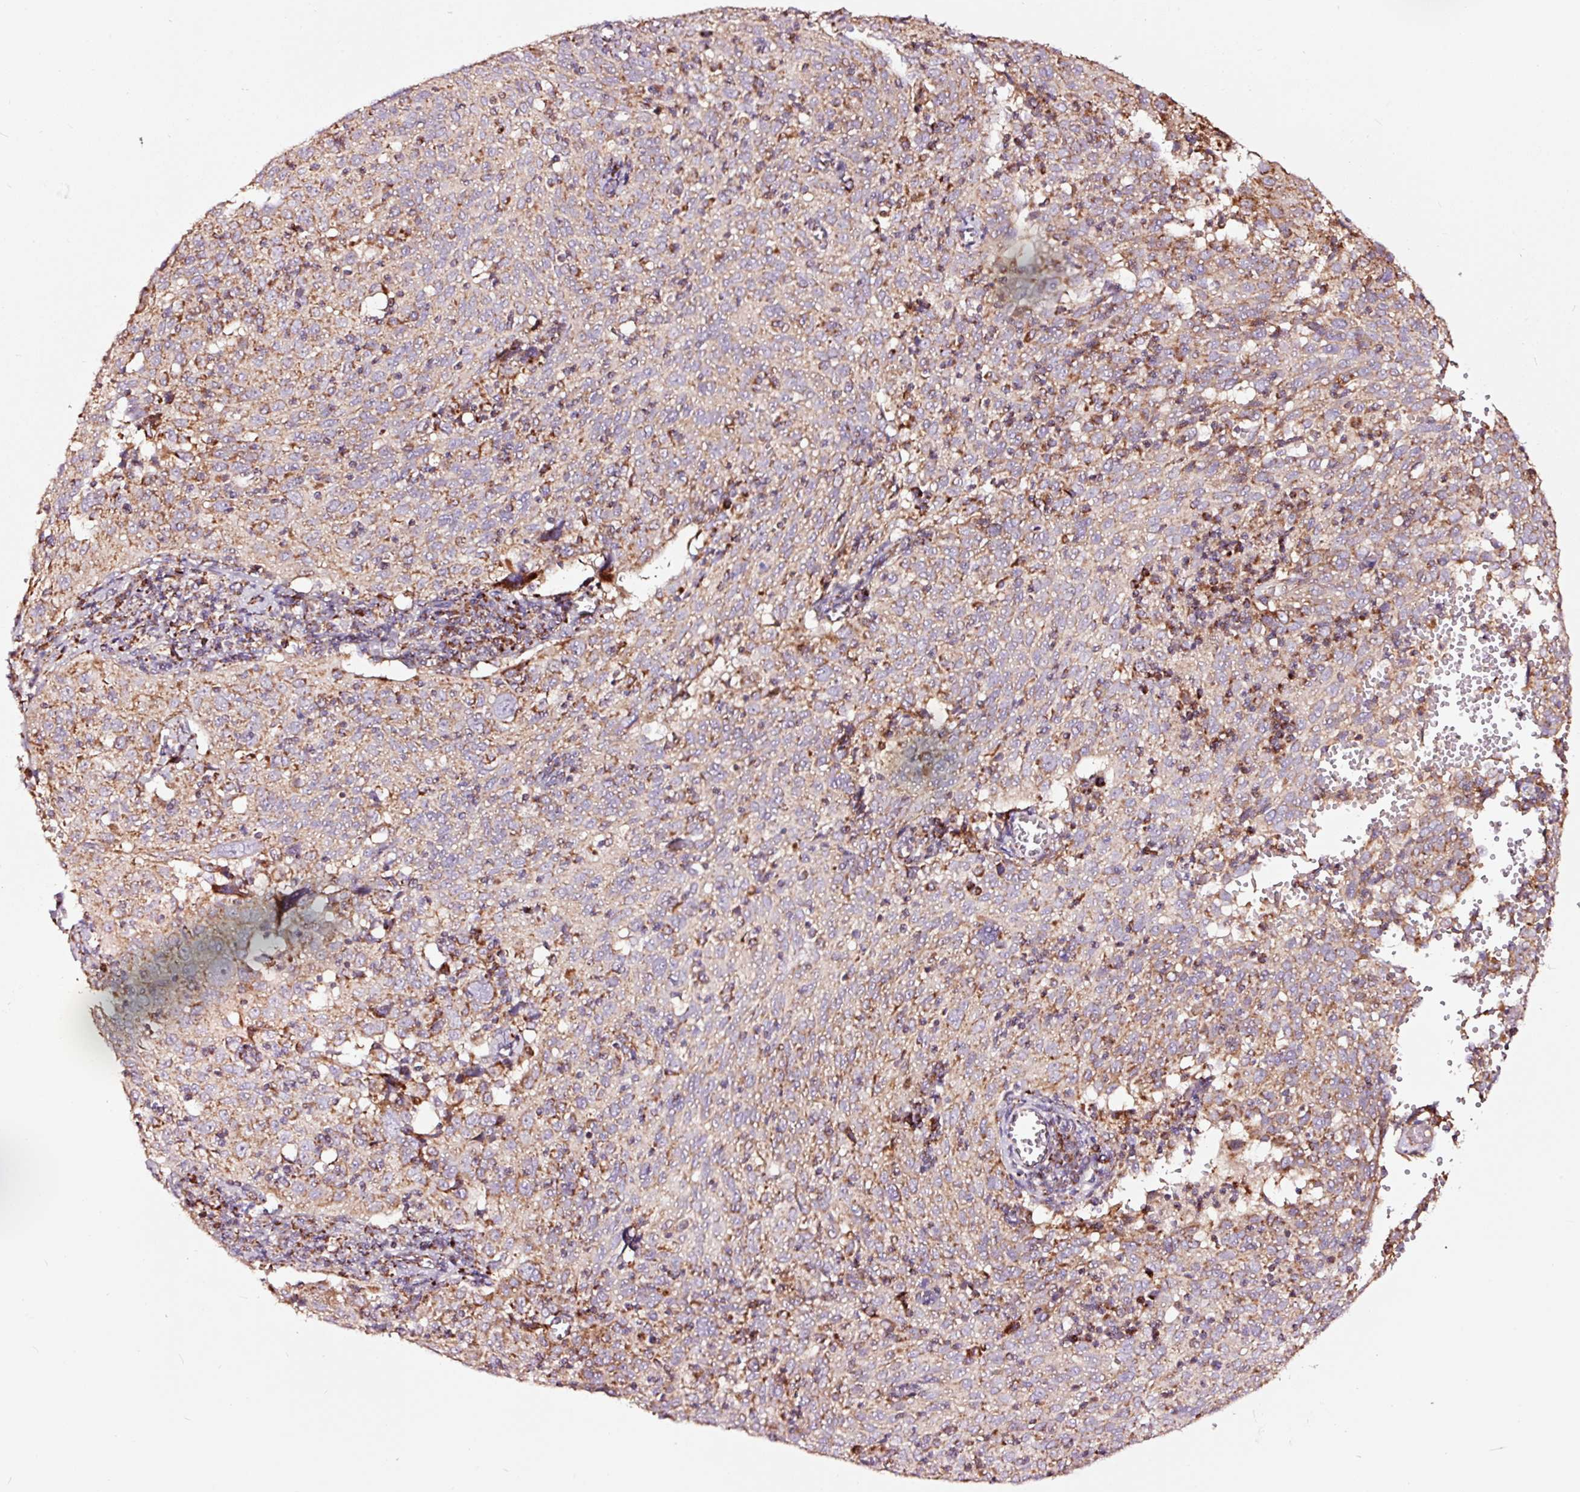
{"staining": {"intensity": "moderate", "quantity": "25%-75%", "location": "cytoplasmic/membranous"}, "tissue": "cervical cancer", "cell_type": "Tumor cells", "image_type": "cancer", "snomed": [{"axis": "morphology", "description": "Squamous cell carcinoma, NOS"}, {"axis": "topography", "description": "Cervix"}], "caption": "This histopathology image reveals IHC staining of cervical cancer (squamous cell carcinoma), with medium moderate cytoplasmic/membranous expression in approximately 25%-75% of tumor cells.", "gene": "TPM1", "patient": {"sex": "female", "age": 31}}